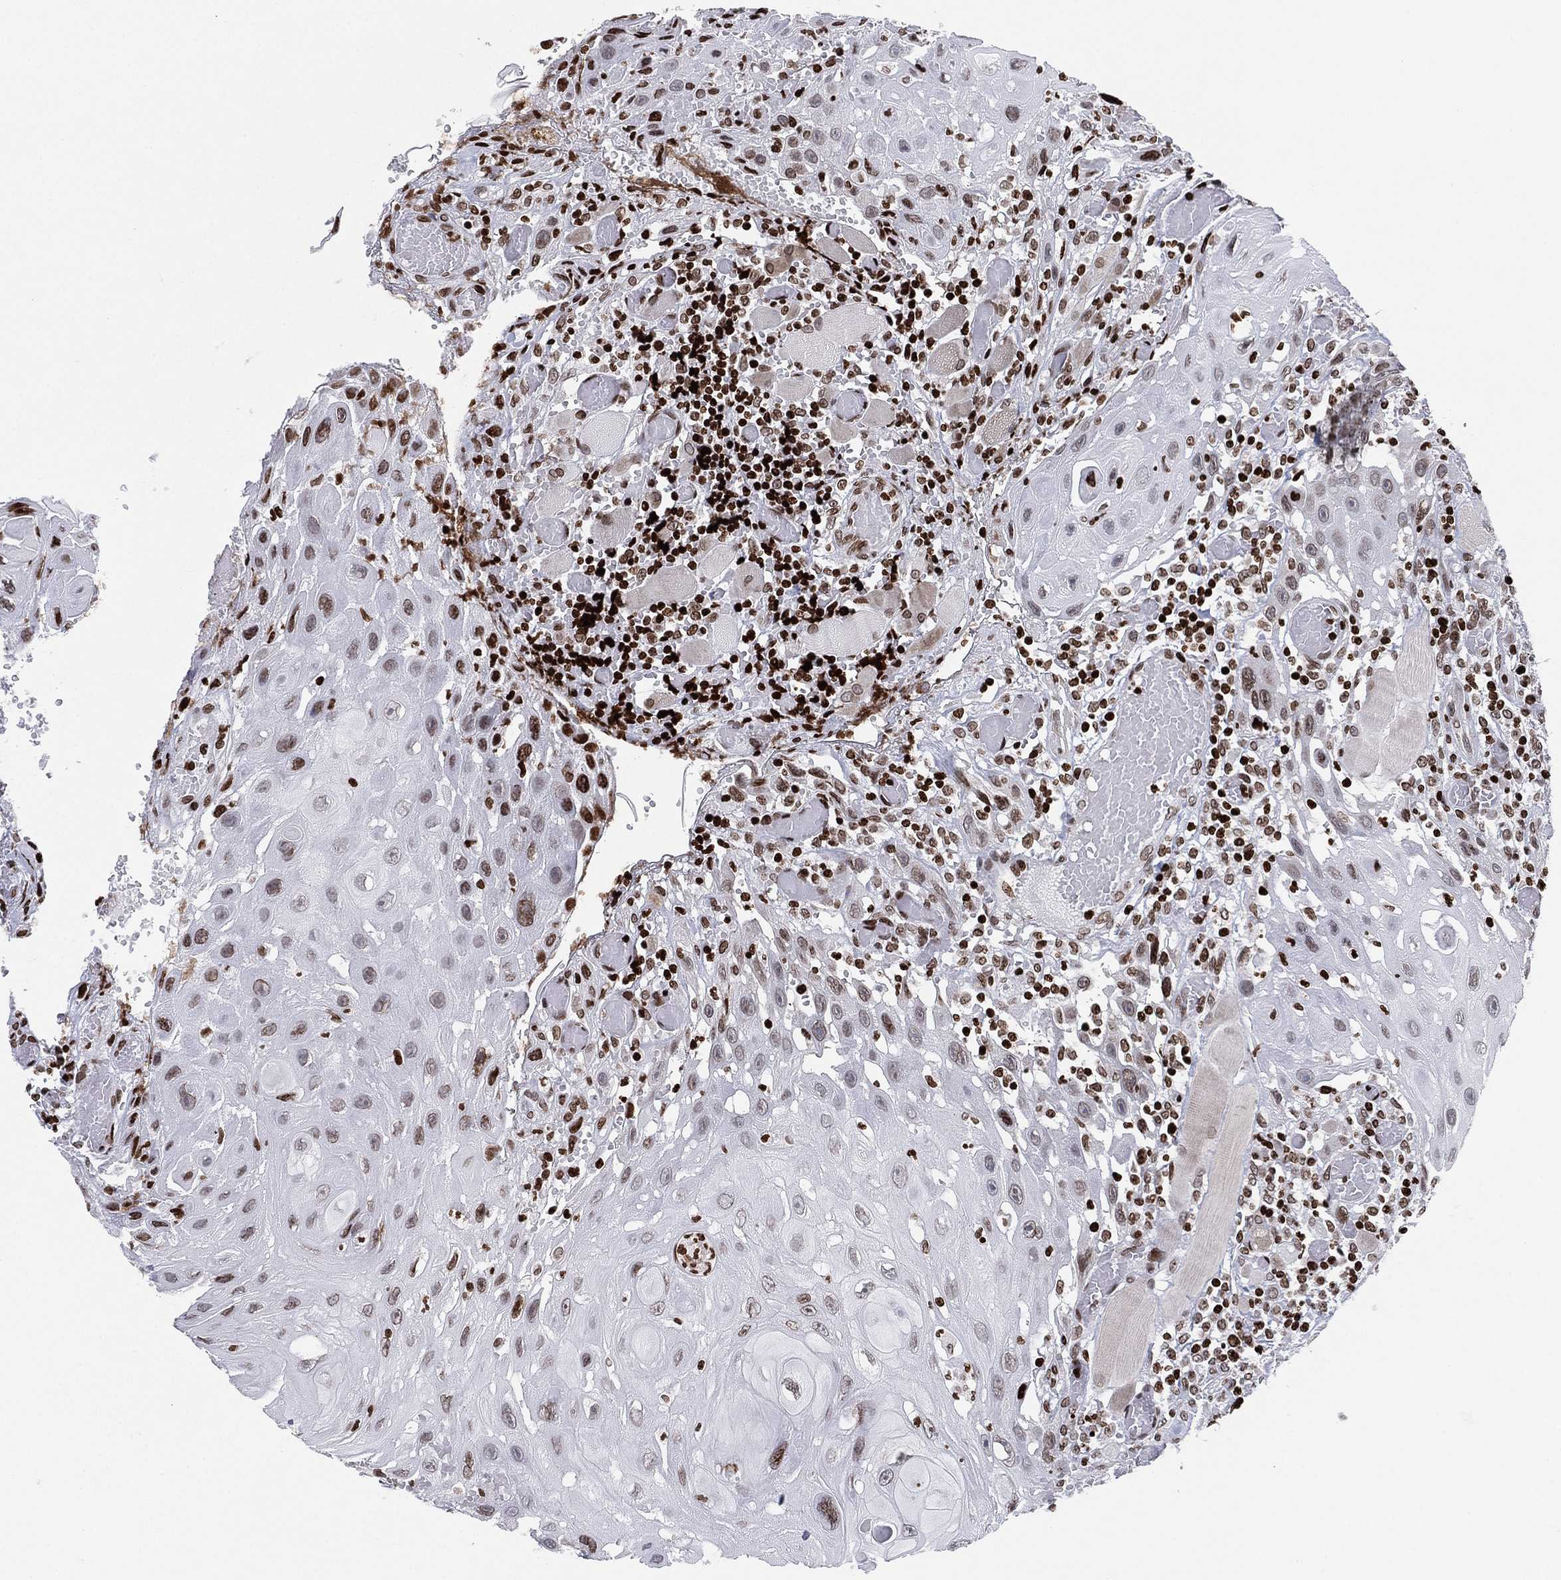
{"staining": {"intensity": "moderate", "quantity": "<25%", "location": "nuclear"}, "tissue": "head and neck cancer", "cell_type": "Tumor cells", "image_type": "cancer", "snomed": [{"axis": "morphology", "description": "Normal tissue, NOS"}, {"axis": "morphology", "description": "Squamous cell carcinoma, NOS"}, {"axis": "topography", "description": "Oral tissue"}, {"axis": "topography", "description": "Head-Neck"}], "caption": "Moderate nuclear protein expression is present in approximately <25% of tumor cells in head and neck cancer (squamous cell carcinoma).", "gene": "MFSD14A", "patient": {"sex": "male", "age": 71}}